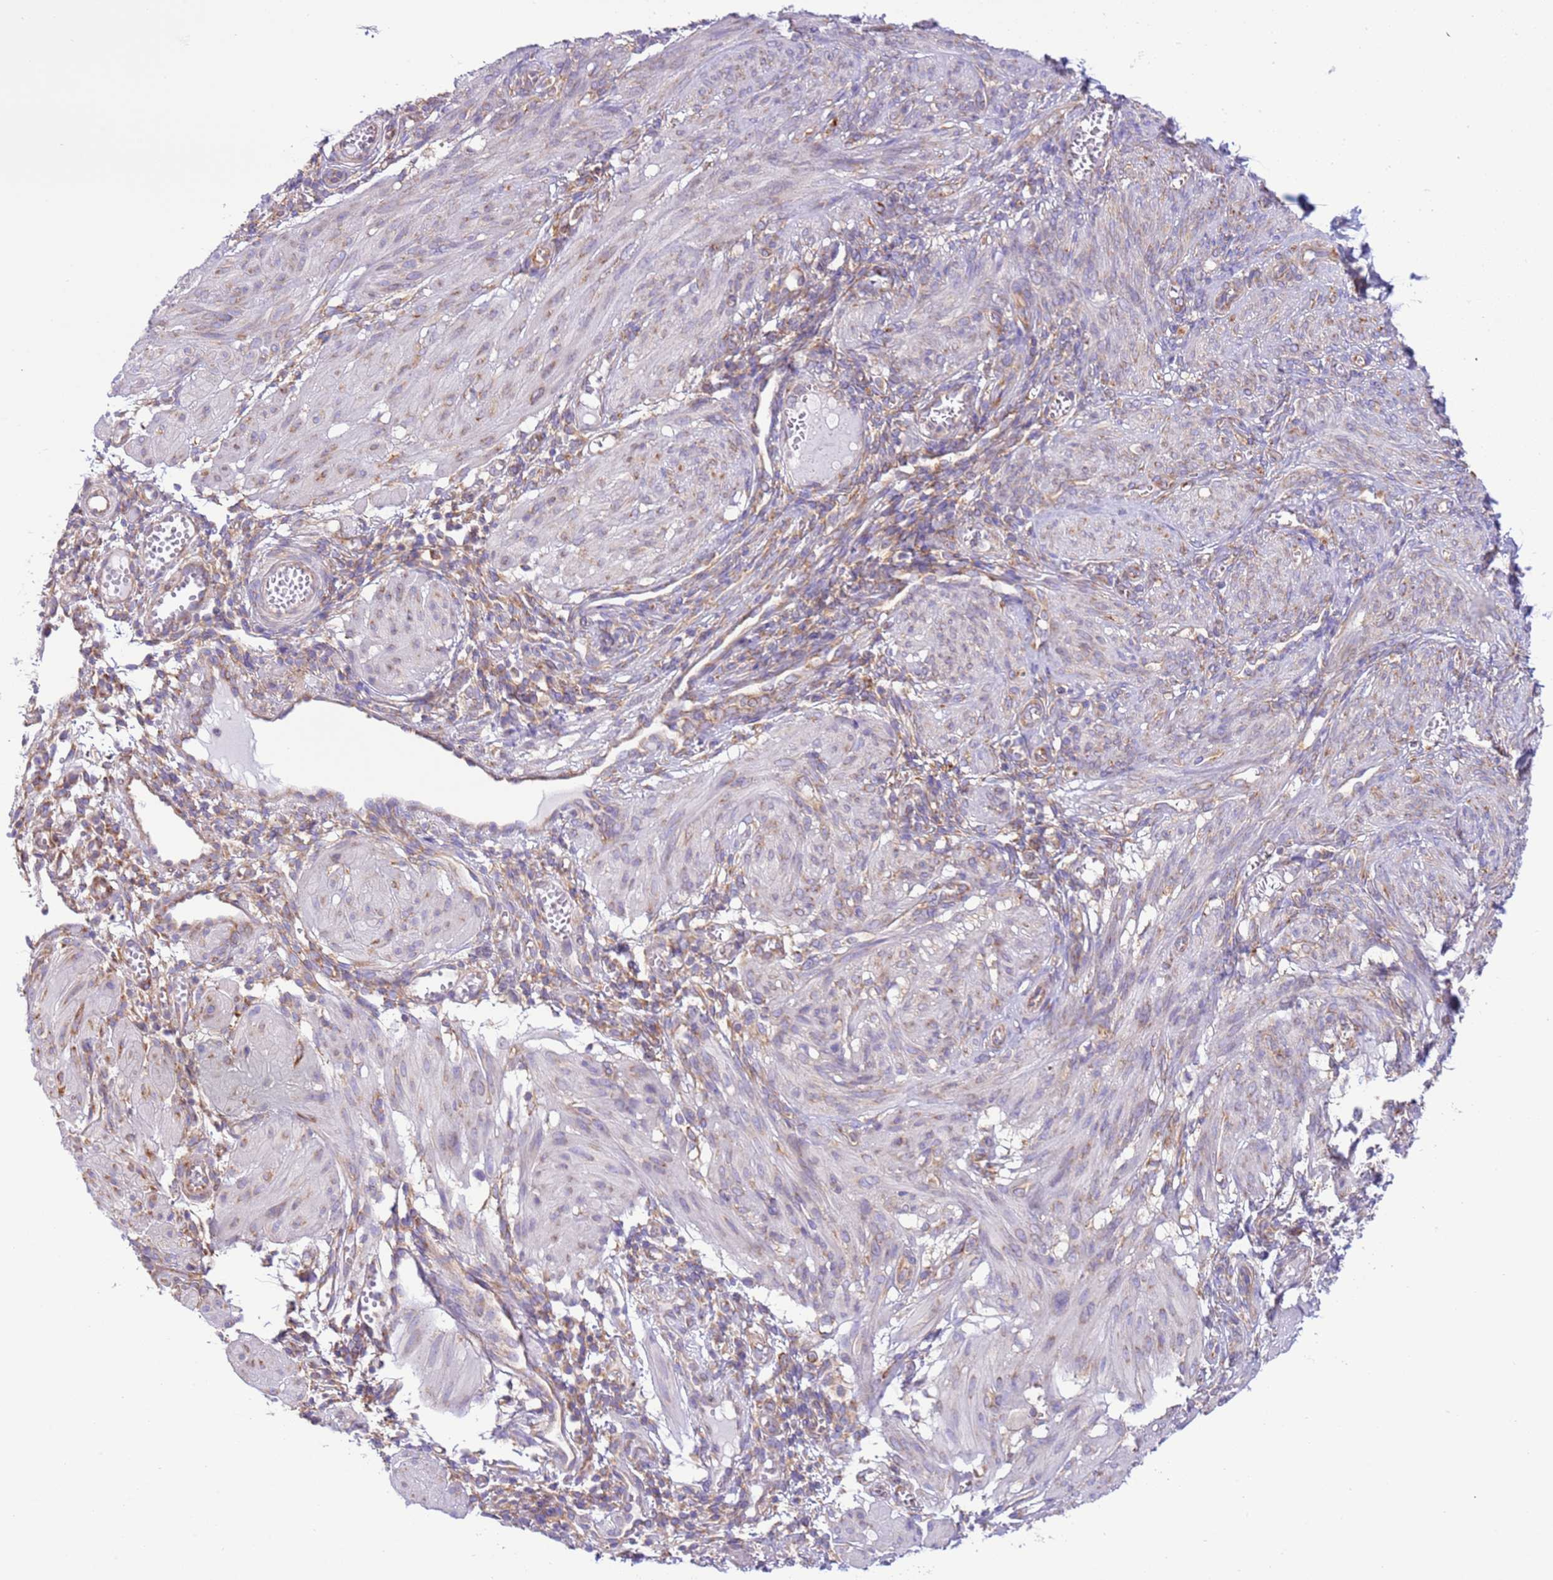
{"staining": {"intensity": "moderate", "quantity": "25%-75%", "location": "cytoplasmic/membranous"}, "tissue": "smooth muscle", "cell_type": "Smooth muscle cells", "image_type": "normal", "snomed": [{"axis": "morphology", "description": "Normal tissue, NOS"}, {"axis": "topography", "description": "Smooth muscle"}], "caption": "Immunohistochemistry (IHC) of unremarkable human smooth muscle reveals medium levels of moderate cytoplasmic/membranous expression in approximately 25%-75% of smooth muscle cells.", "gene": "VARS1", "patient": {"sex": "female", "age": 39}}